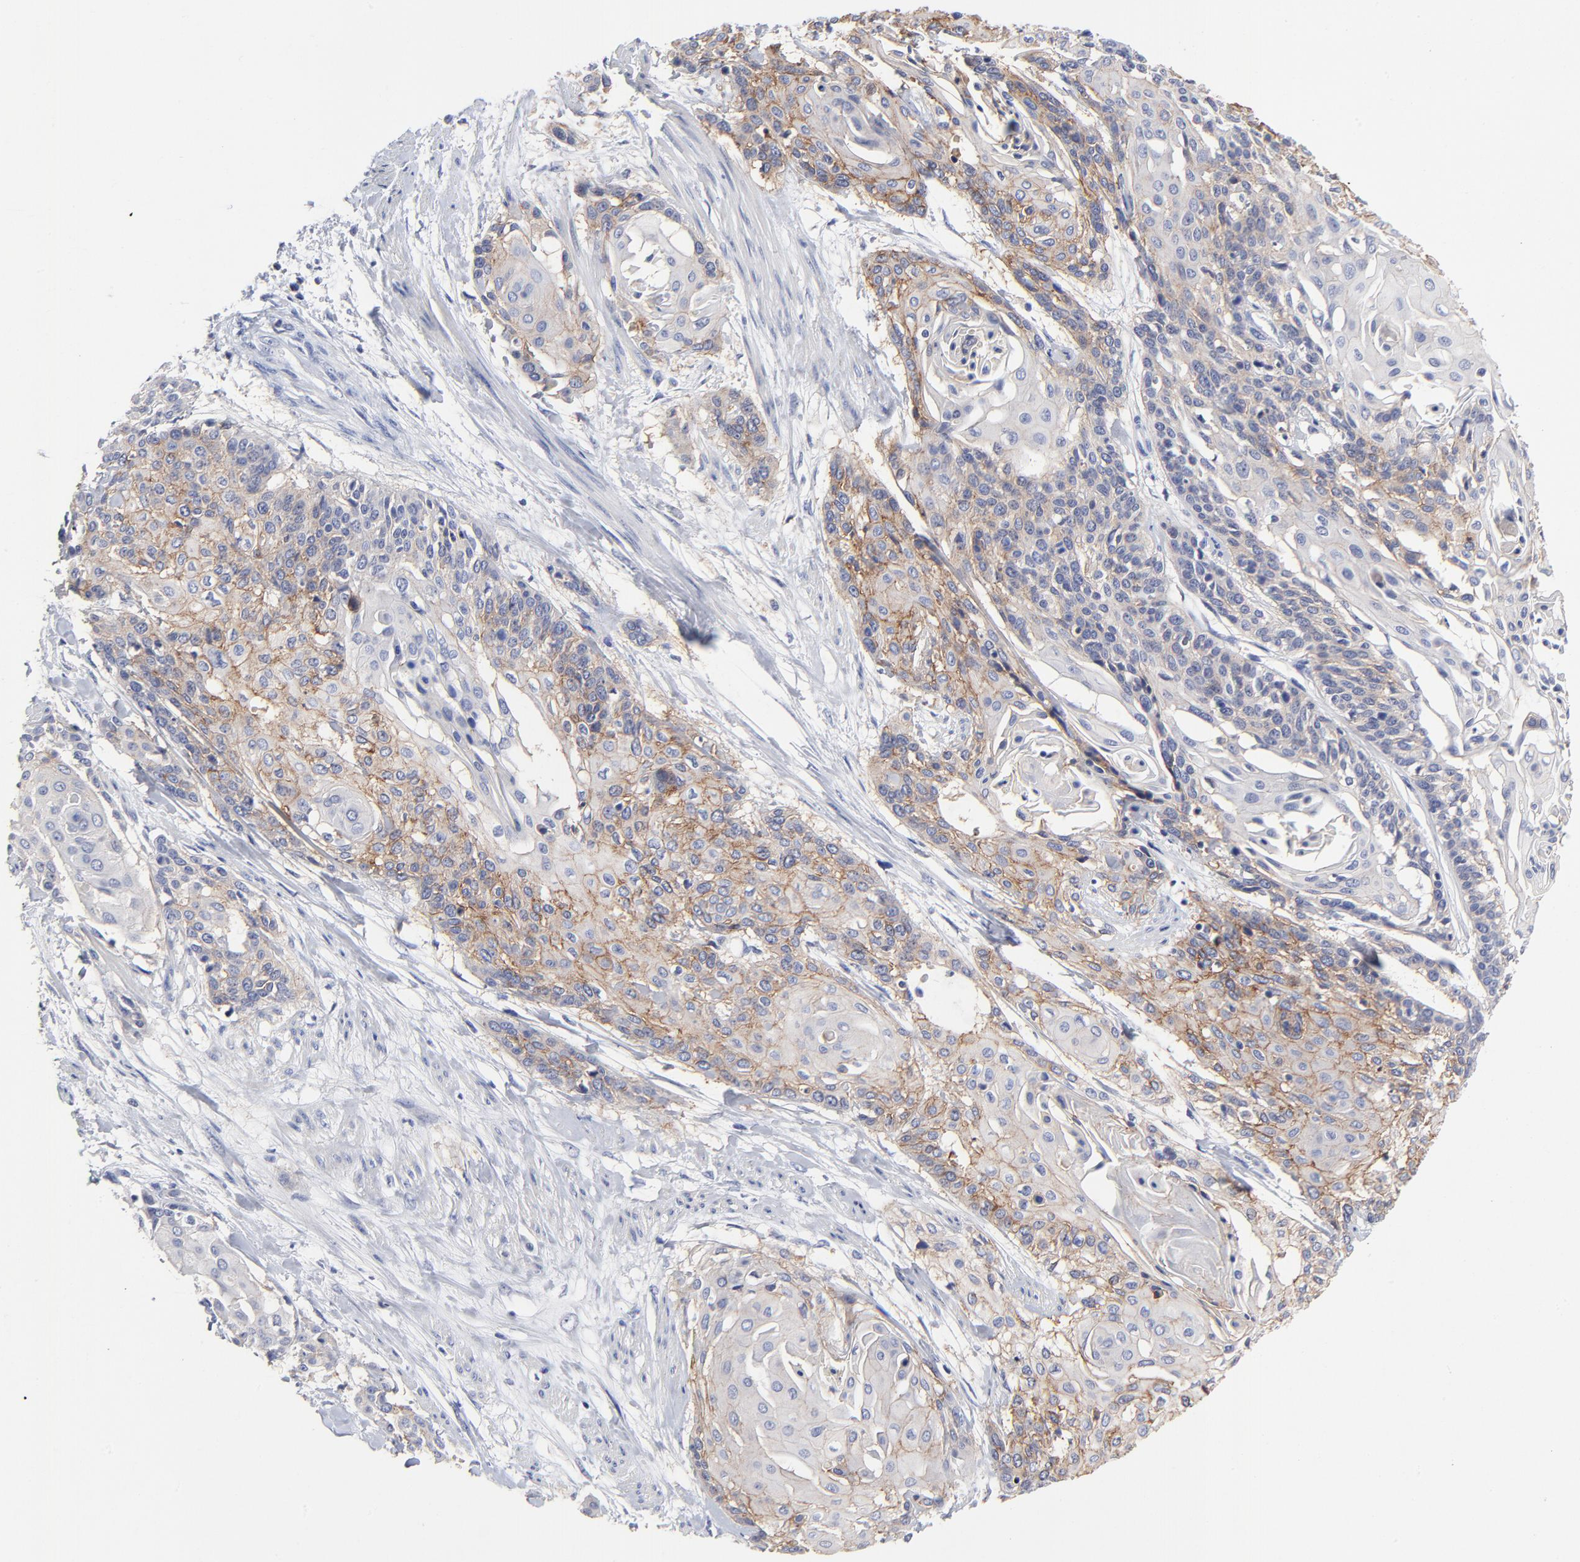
{"staining": {"intensity": "weak", "quantity": "<25%", "location": "cytoplasmic/membranous"}, "tissue": "cervical cancer", "cell_type": "Tumor cells", "image_type": "cancer", "snomed": [{"axis": "morphology", "description": "Squamous cell carcinoma, NOS"}, {"axis": "topography", "description": "Cervix"}], "caption": "Human cervical cancer (squamous cell carcinoma) stained for a protein using IHC shows no expression in tumor cells.", "gene": "CXADR", "patient": {"sex": "female", "age": 57}}